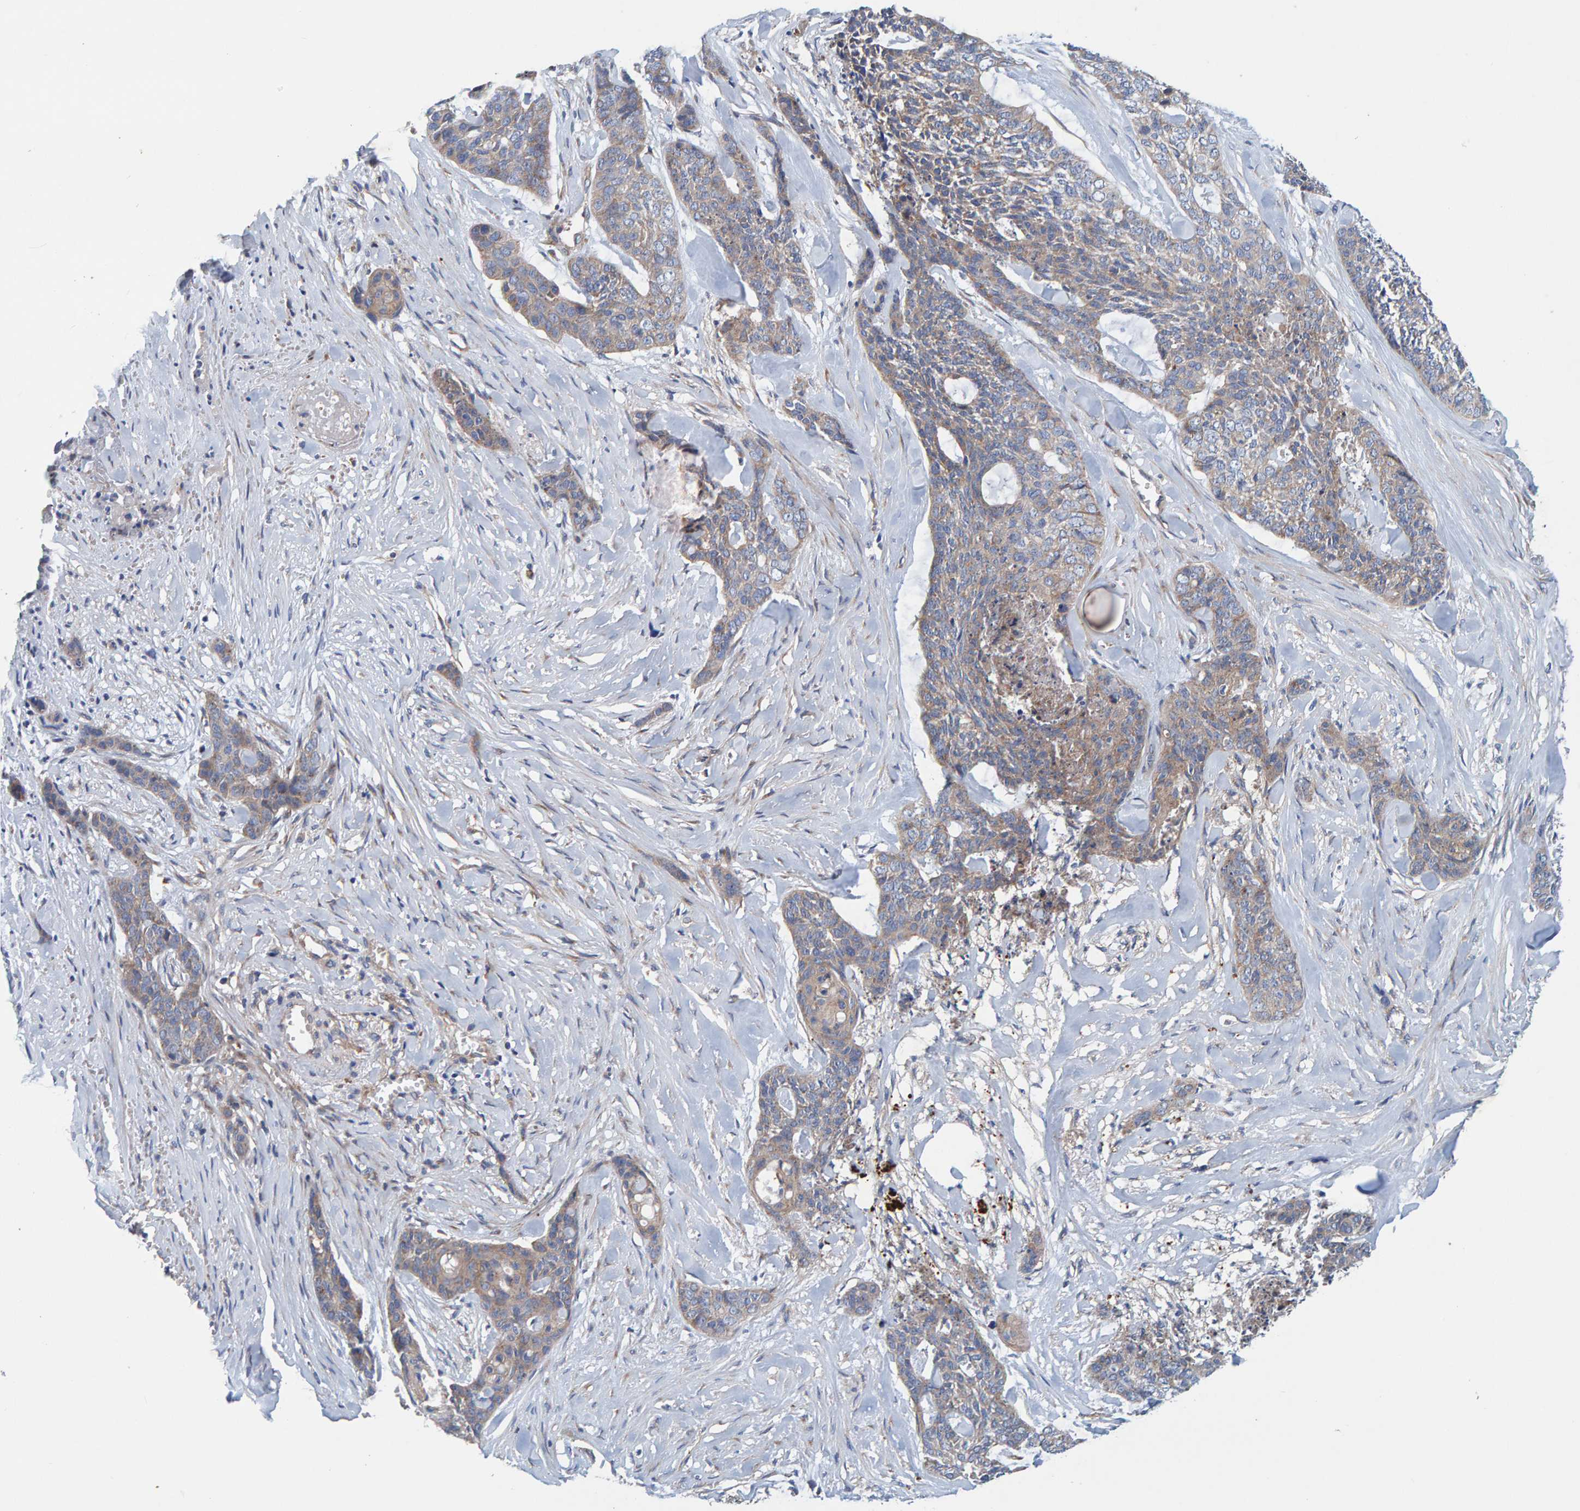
{"staining": {"intensity": "weak", "quantity": "25%-75%", "location": "cytoplasmic/membranous"}, "tissue": "skin cancer", "cell_type": "Tumor cells", "image_type": "cancer", "snomed": [{"axis": "morphology", "description": "Basal cell carcinoma"}, {"axis": "topography", "description": "Skin"}], "caption": "IHC (DAB (3,3'-diaminobenzidine)) staining of basal cell carcinoma (skin) demonstrates weak cytoplasmic/membranous protein staining in about 25%-75% of tumor cells.", "gene": "MKLN1", "patient": {"sex": "female", "age": 64}}